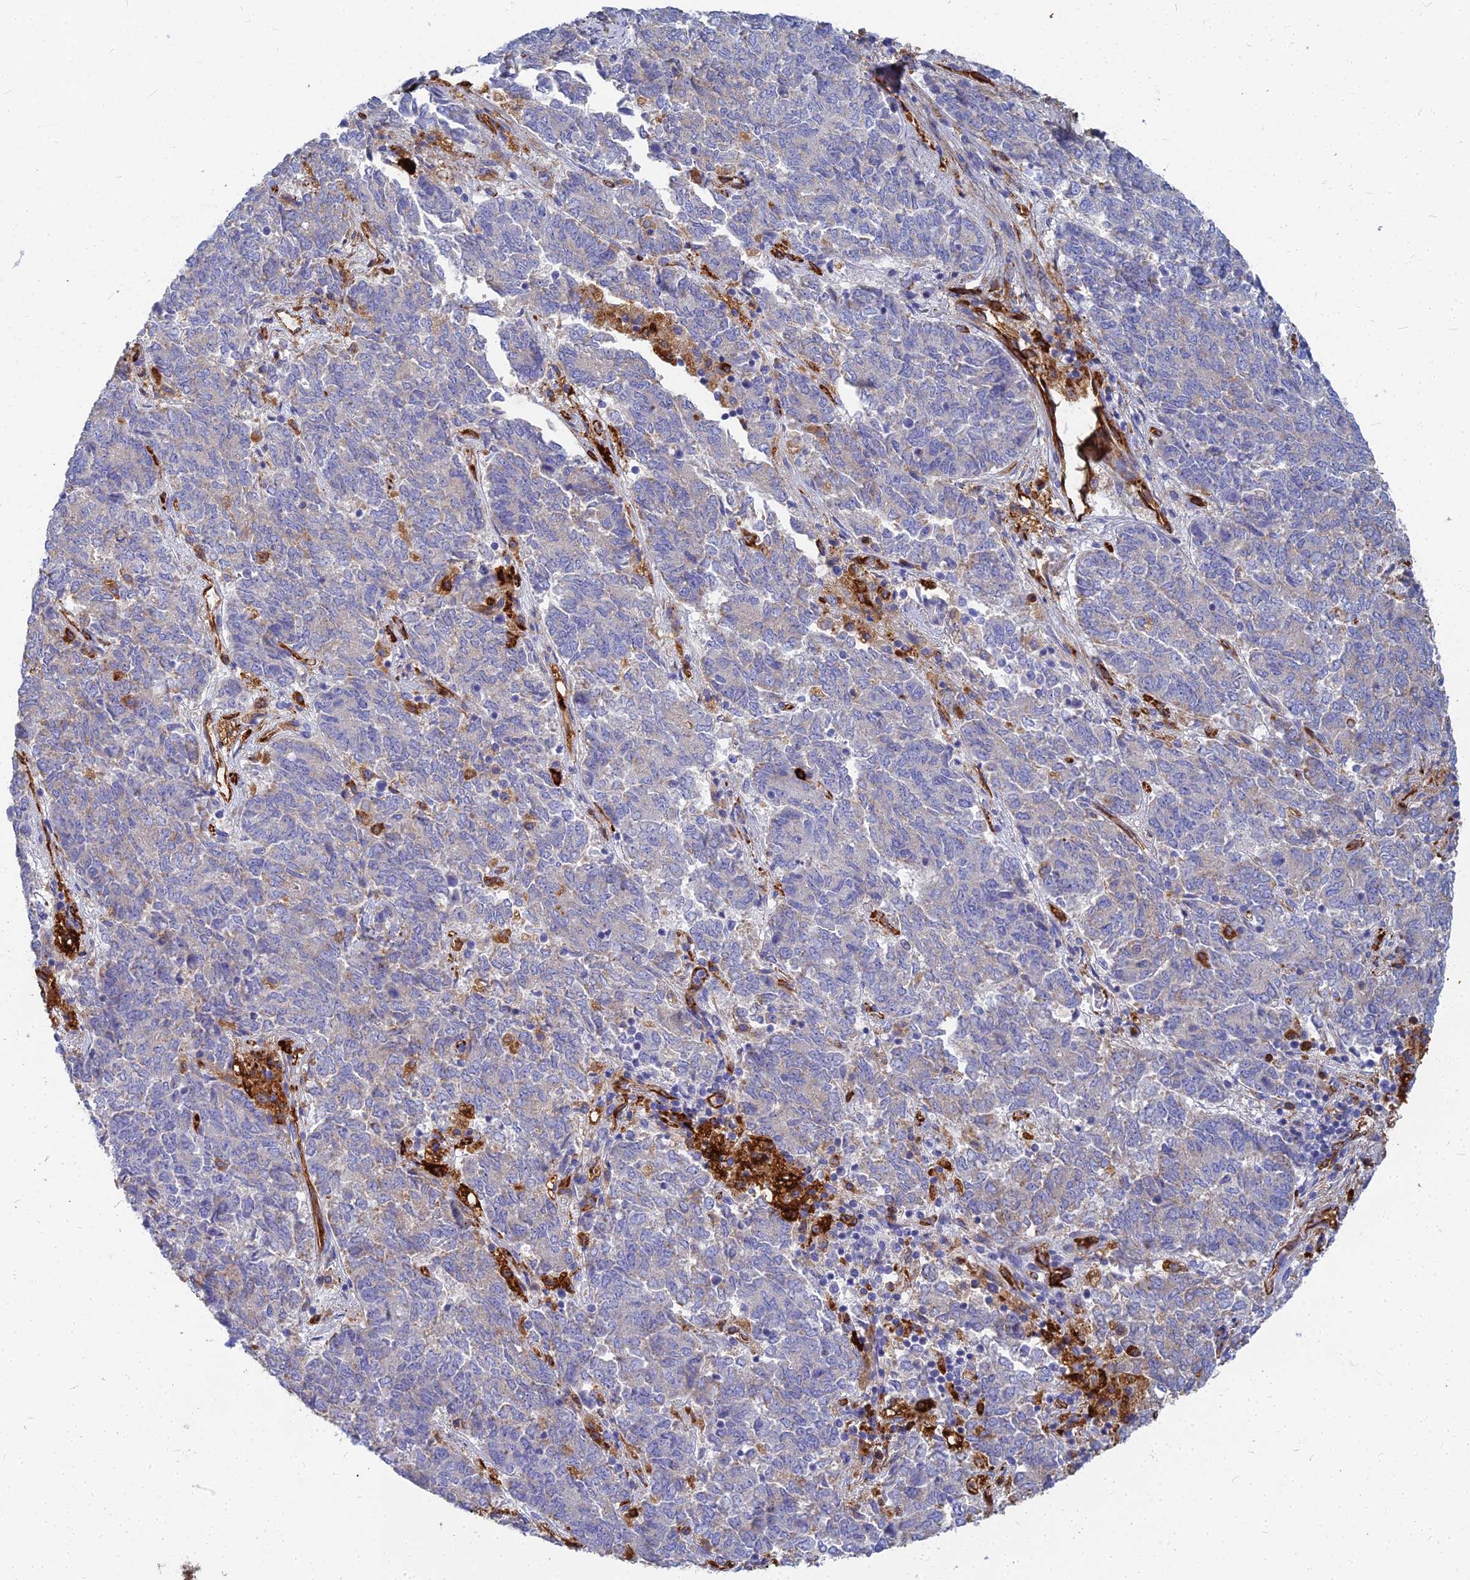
{"staining": {"intensity": "negative", "quantity": "none", "location": "none"}, "tissue": "endometrial cancer", "cell_type": "Tumor cells", "image_type": "cancer", "snomed": [{"axis": "morphology", "description": "Adenocarcinoma, NOS"}, {"axis": "topography", "description": "Endometrium"}], "caption": "Tumor cells show no significant protein staining in endometrial cancer (adenocarcinoma). (DAB IHC, high magnification).", "gene": "VAT1", "patient": {"sex": "female", "age": 80}}